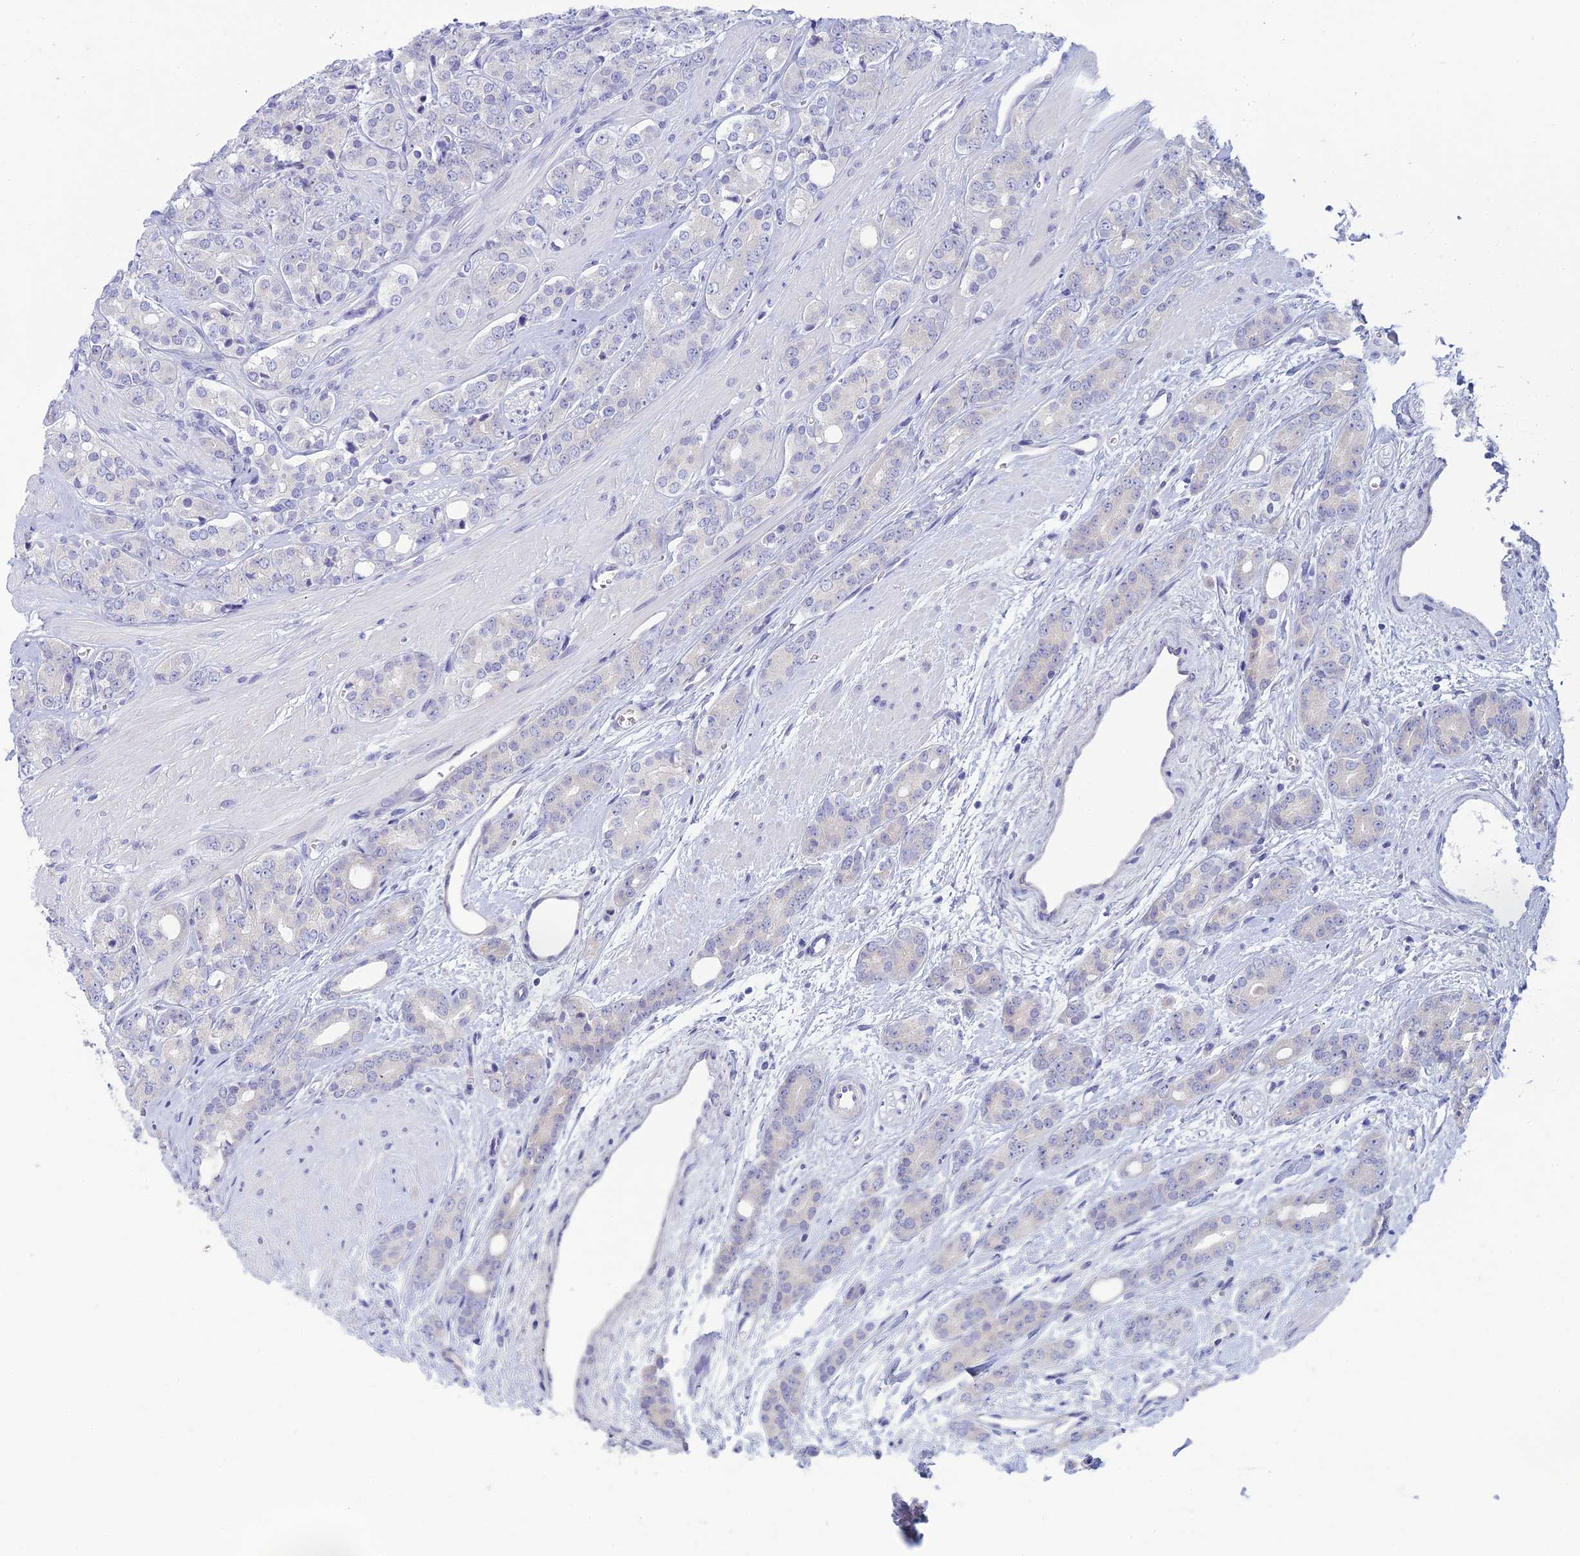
{"staining": {"intensity": "negative", "quantity": "none", "location": "none"}, "tissue": "prostate cancer", "cell_type": "Tumor cells", "image_type": "cancer", "snomed": [{"axis": "morphology", "description": "Adenocarcinoma, High grade"}, {"axis": "topography", "description": "Prostate"}], "caption": "IHC micrograph of prostate adenocarcinoma (high-grade) stained for a protein (brown), which exhibits no expression in tumor cells.", "gene": "SLC25A41", "patient": {"sex": "male", "age": 62}}